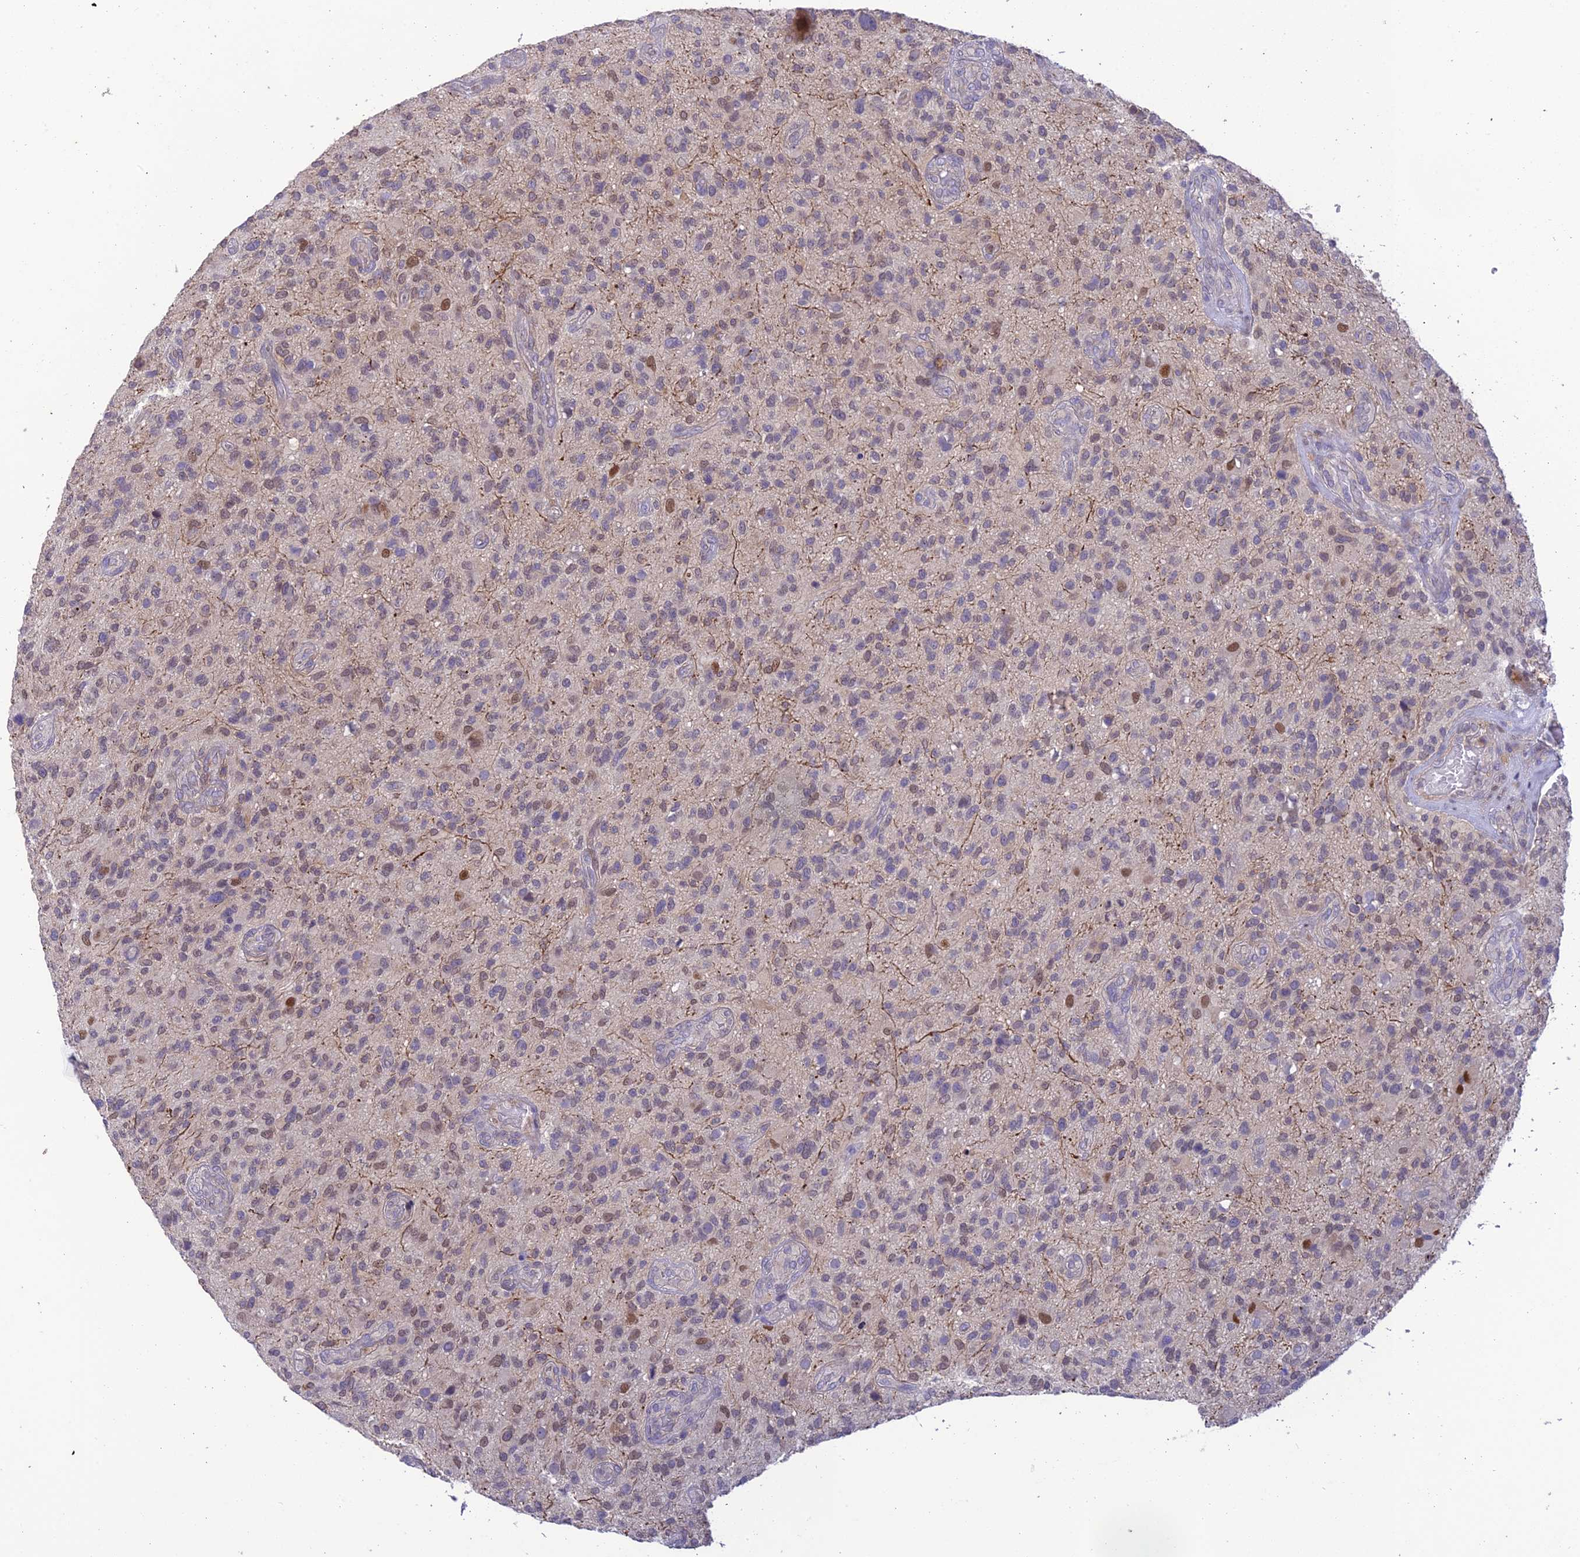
{"staining": {"intensity": "moderate", "quantity": "<25%", "location": "cytoplasmic/membranous,nuclear"}, "tissue": "glioma", "cell_type": "Tumor cells", "image_type": "cancer", "snomed": [{"axis": "morphology", "description": "Glioma, malignant, High grade"}, {"axis": "topography", "description": "Brain"}], "caption": "Brown immunohistochemical staining in human malignant high-grade glioma displays moderate cytoplasmic/membranous and nuclear positivity in approximately <25% of tumor cells.", "gene": "BMT2", "patient": {"sex": "male", "age": 47}}